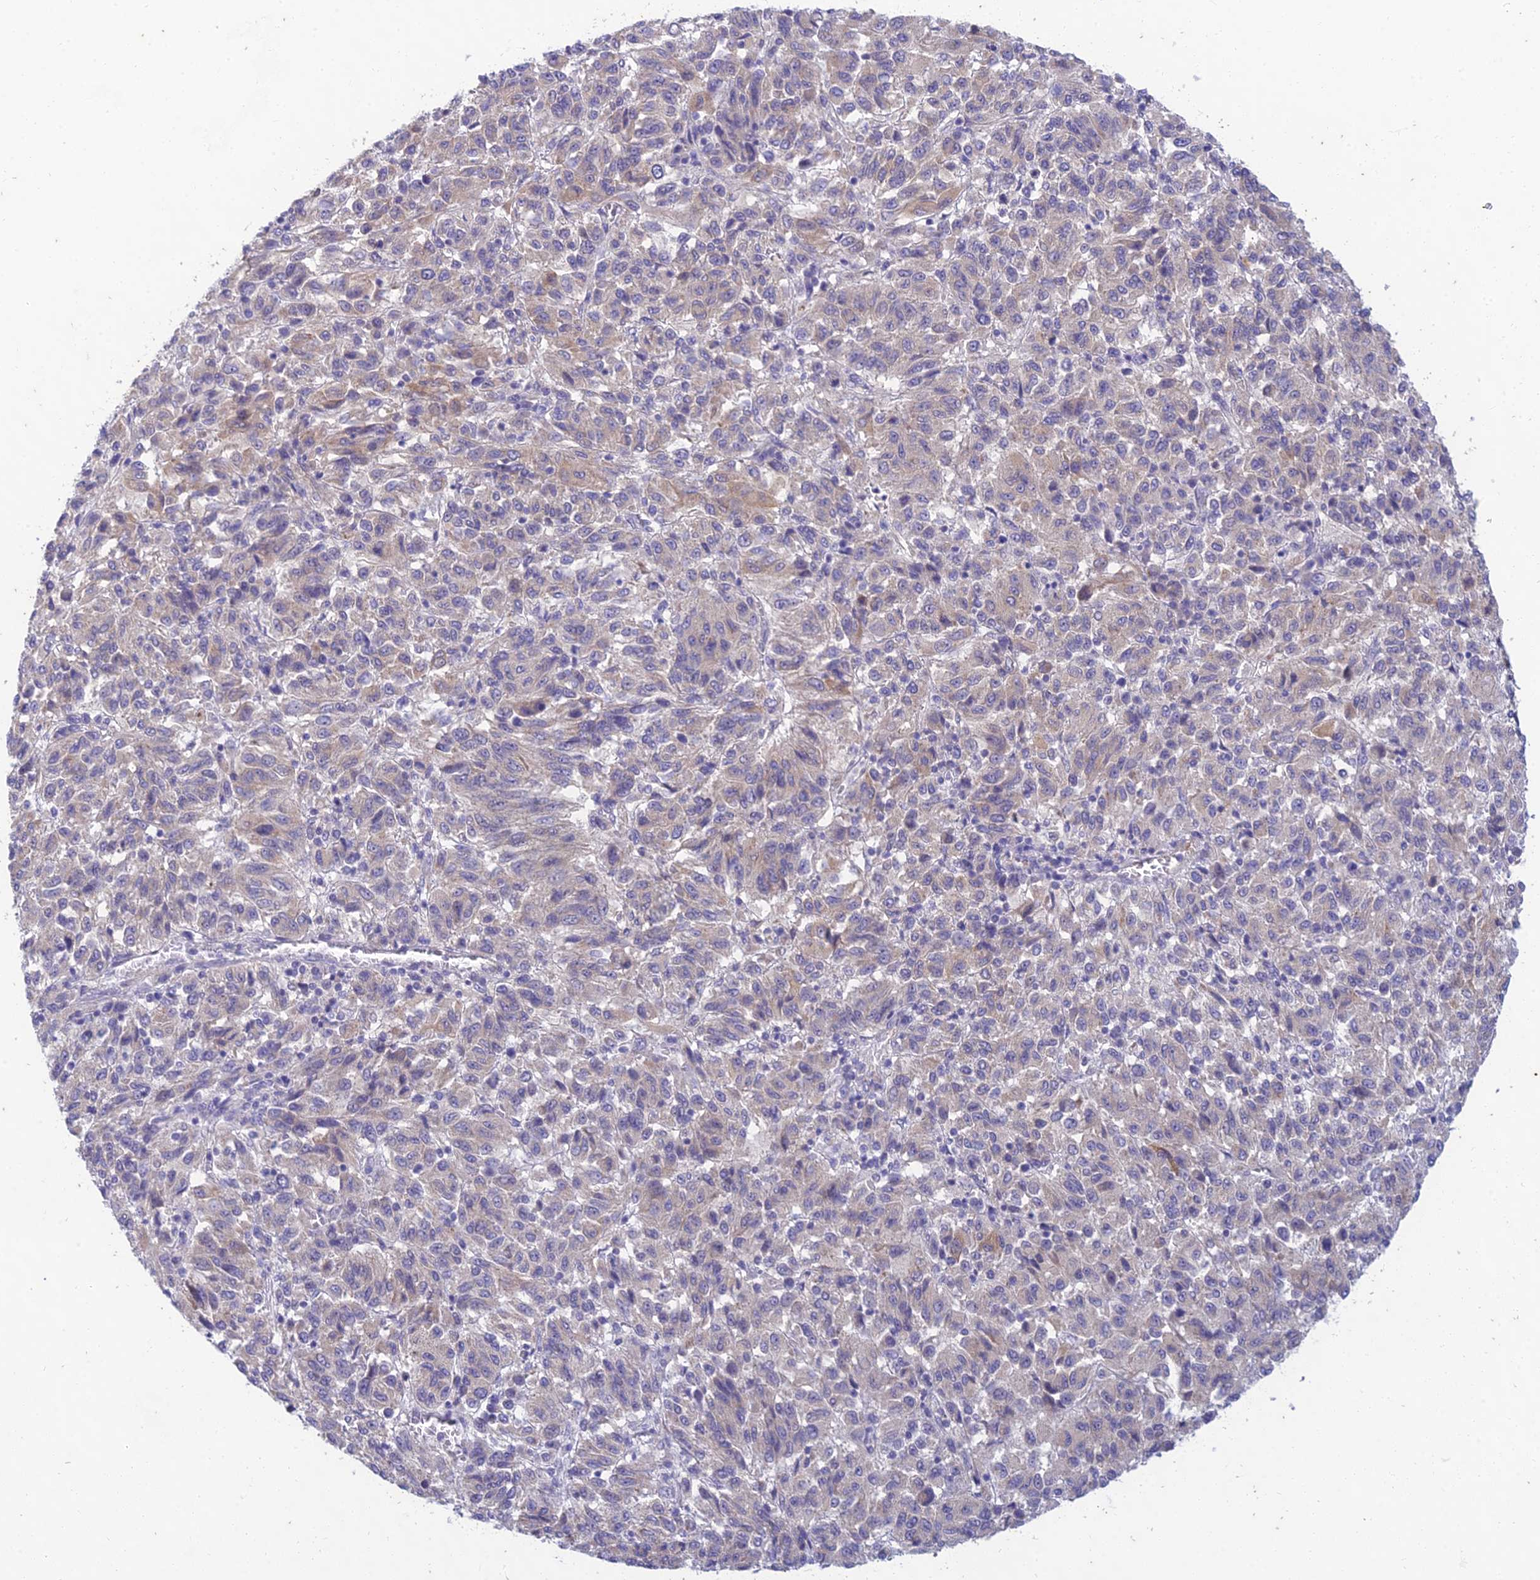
{"staining": {"intensity": "weak", "quantity": "<25%", "location": "cytoplasmic/membranous"}, "tissue": "melanoma", "cell_type": "Tumor cells", "image_type": "cancer", "snomed": [{"axis": "morphology", "description": "Malignant melanoma, Metastatic site"}, {"axis": "topography", "description": "Lung"}], "caption": "An IHC micrograph of malignant melanoma (metastatic site) is shown. There is no staining in tumor cells of malignant melanoma (metastatic site). The staining was performed using DAB to visualize the protein expression in brown, while the nuclei were stained in blue with hematoxylin (Magnification: 20x).", "gene": "PTCD2", "patient": {"sex": "male", "age": 64}}